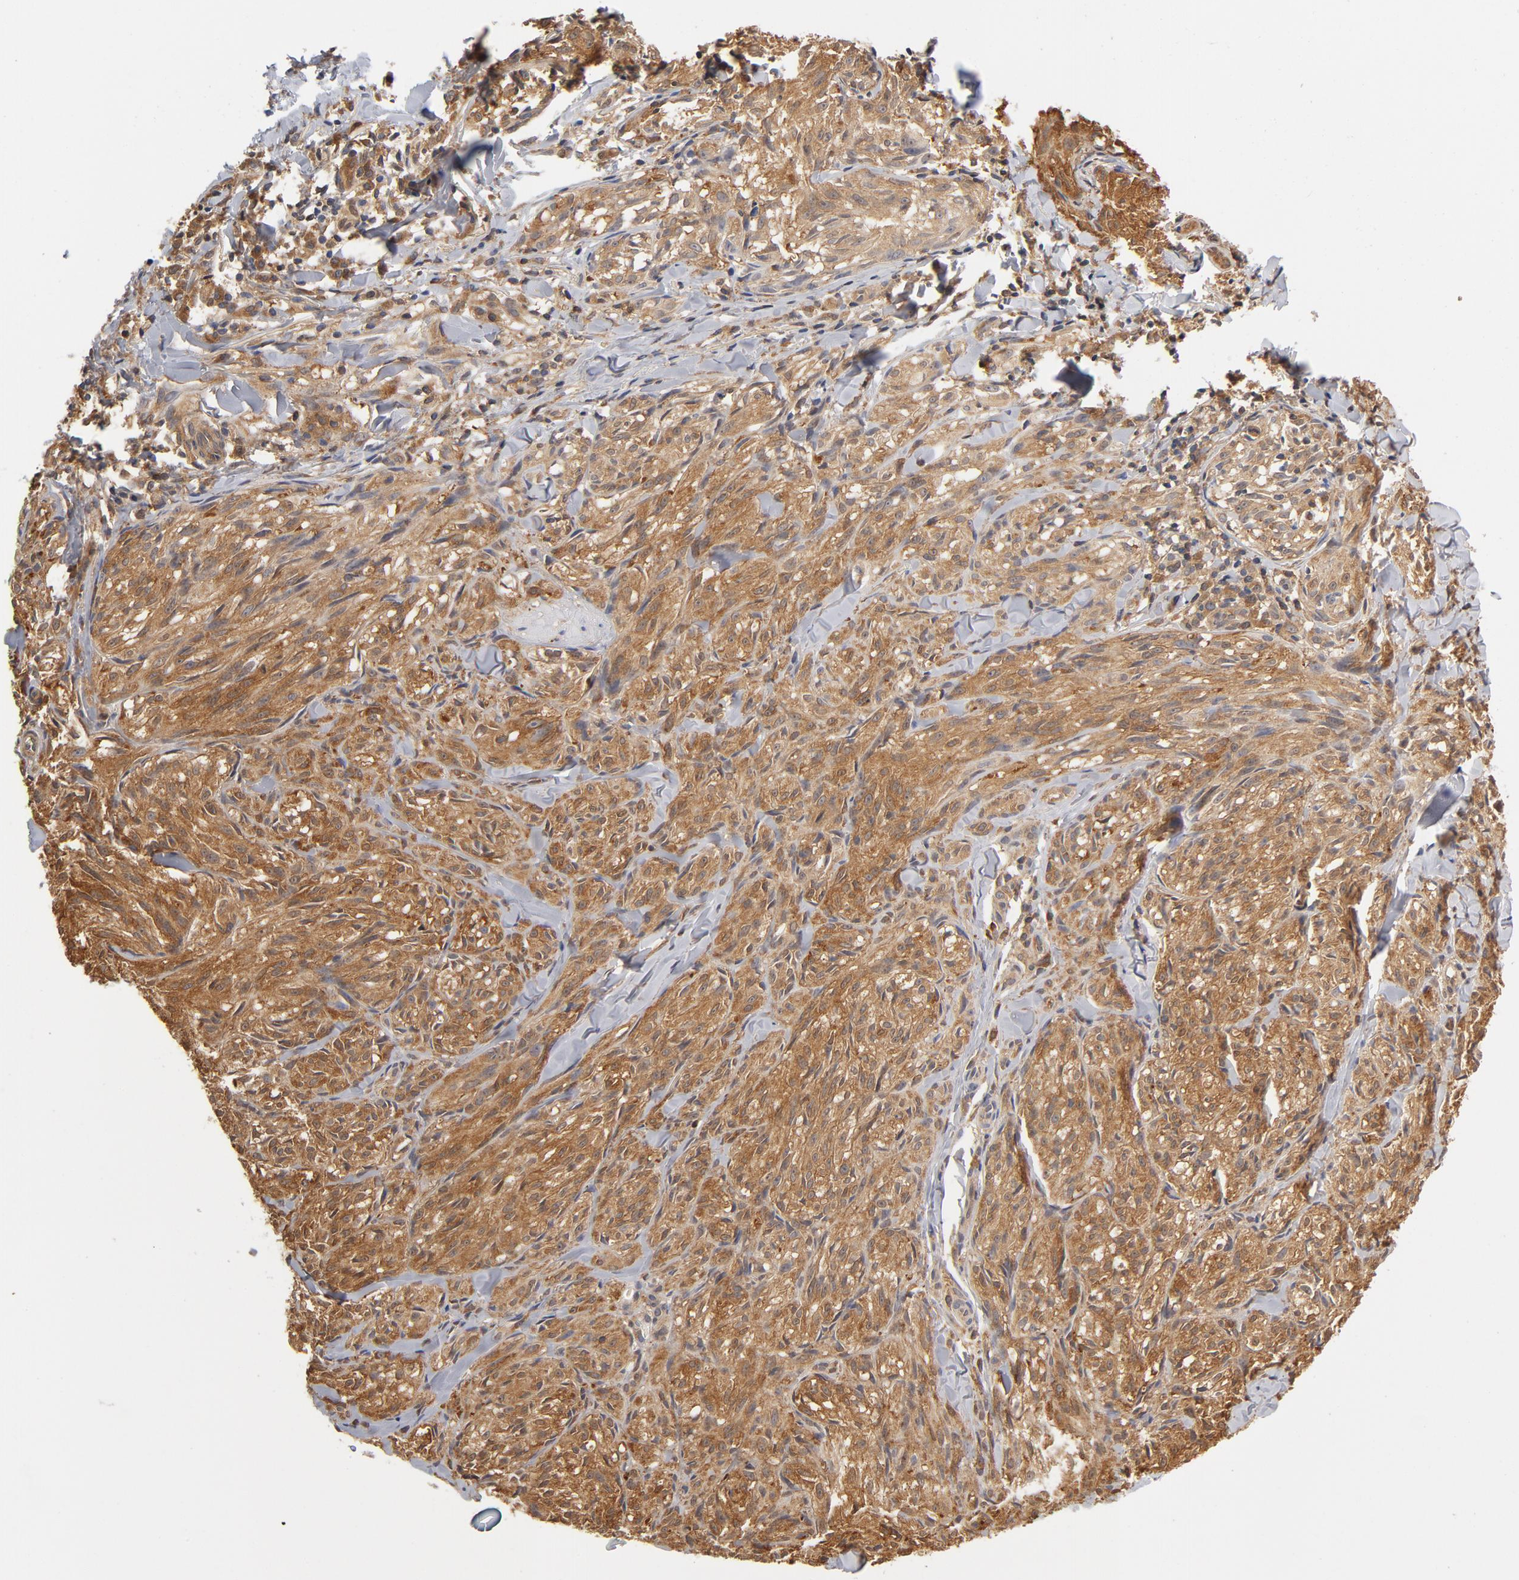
{"staining": {"intensity": "moderate", "quantity": ">75%", "location": "cytoplasmic/membranous"}, "tissue": "melanoma", "cell_type": "Tumor cells", "image_type": "cancer", "snomed": [{"axis": "morphology", "description": "Malignant melanoma, Metastatic site"}, {"axis": "topography", "description": "Skin"}], "caption": "DAB (3,3'-diaminobenzidine) immunohistochemical staining of human malignant melanoma (metastatic site) exhibits moderate cytoplasmic/membranous protein expression in about >75% of tumor cells.", "gene": "ASMTL", "patient": {"sex": "female", "age": 66}}